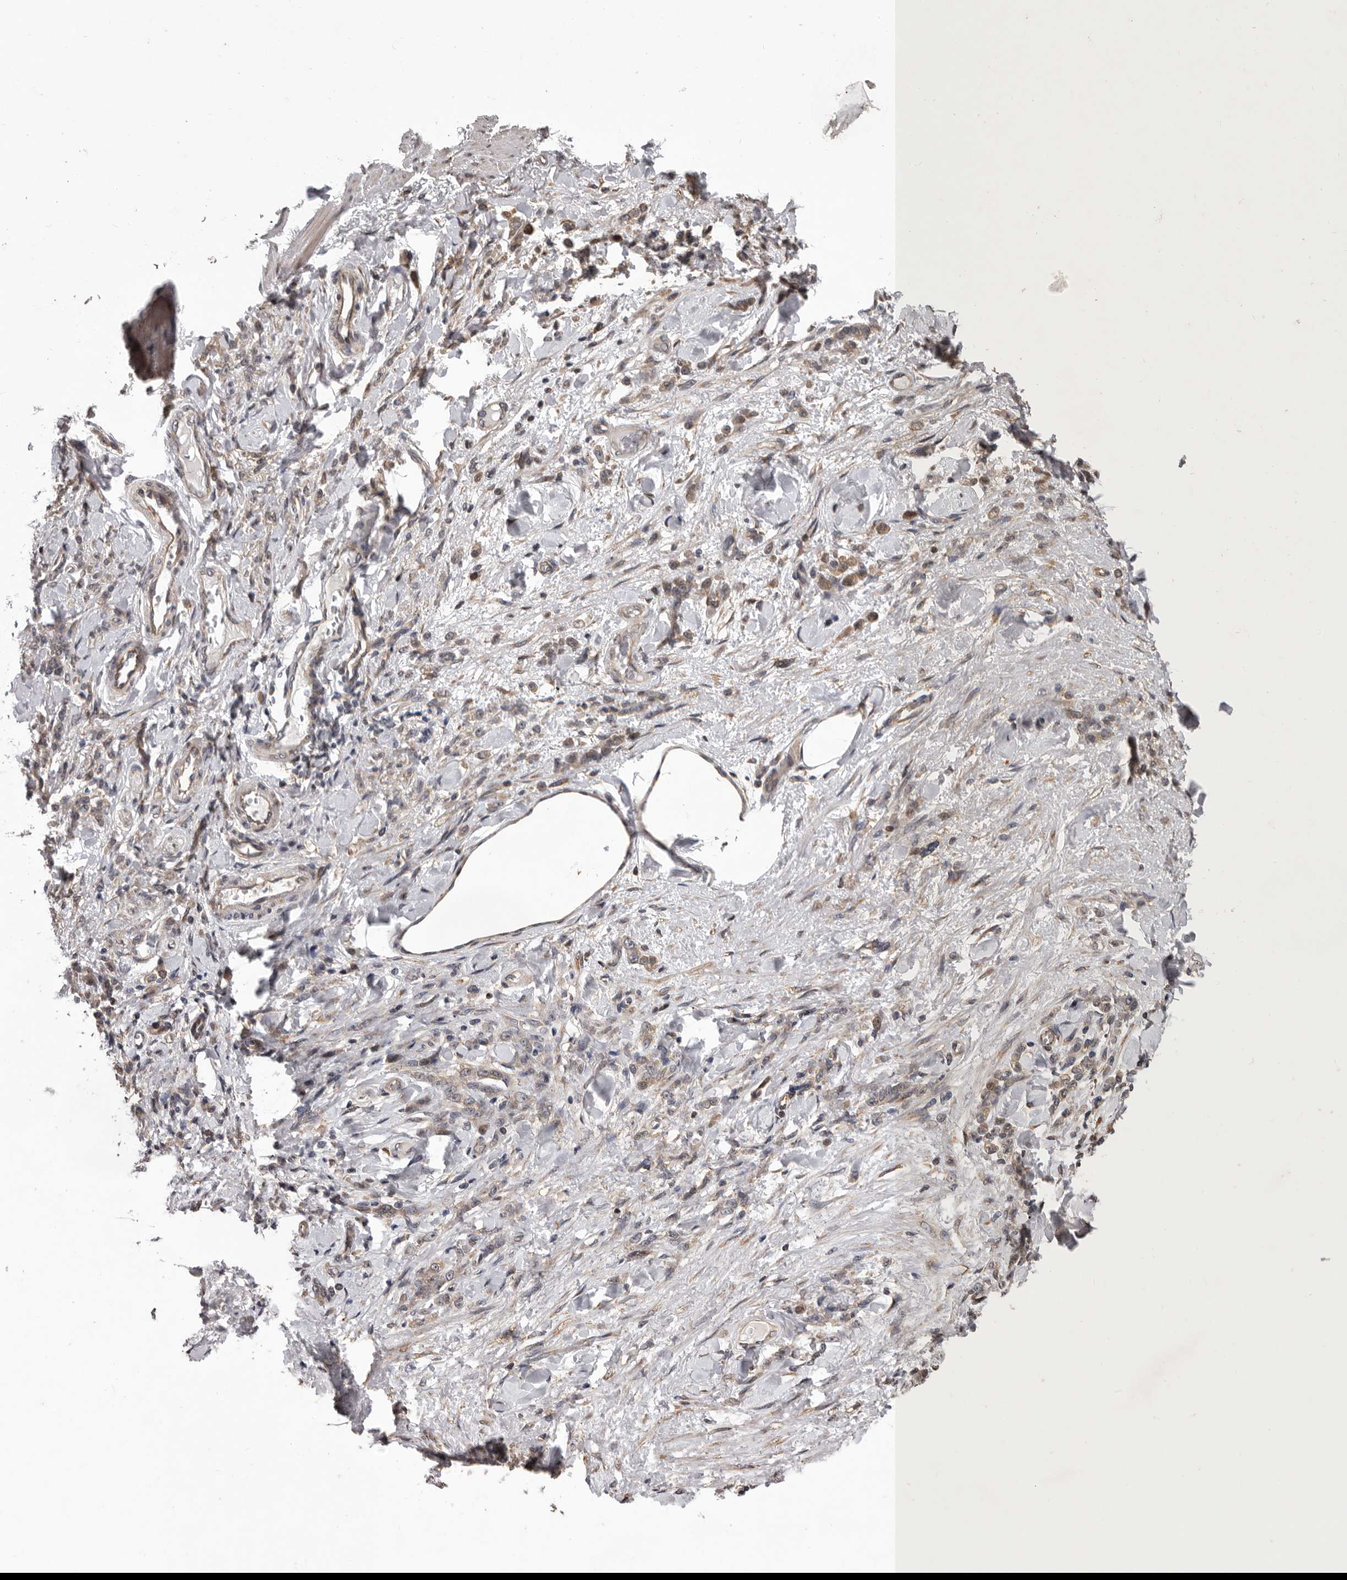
{"staining": {"intensity": "moderate", "quantity": ">75%", "location": "cytoplasmic/membranous"}, "tissue": "stomach cancer", "cell_type": "Tumor cells", "image_type": "cancer", "snomed": [{"axis": "morphology", "description": "Normal tissue, NOS"}, {"axis": "morphology", "description": "Adenocarcinoma, NOS"}, {"axis": "topography", "description": "Stomach"}], "caption": "Adenocarcinoma (stomach) stained with a brown dye exhibits moderate cytoplasmic/membranous positive expression in about >75% of tumor cells.", "gene": "GADD45B", "patient": {"sex": "male", "age": 82}}